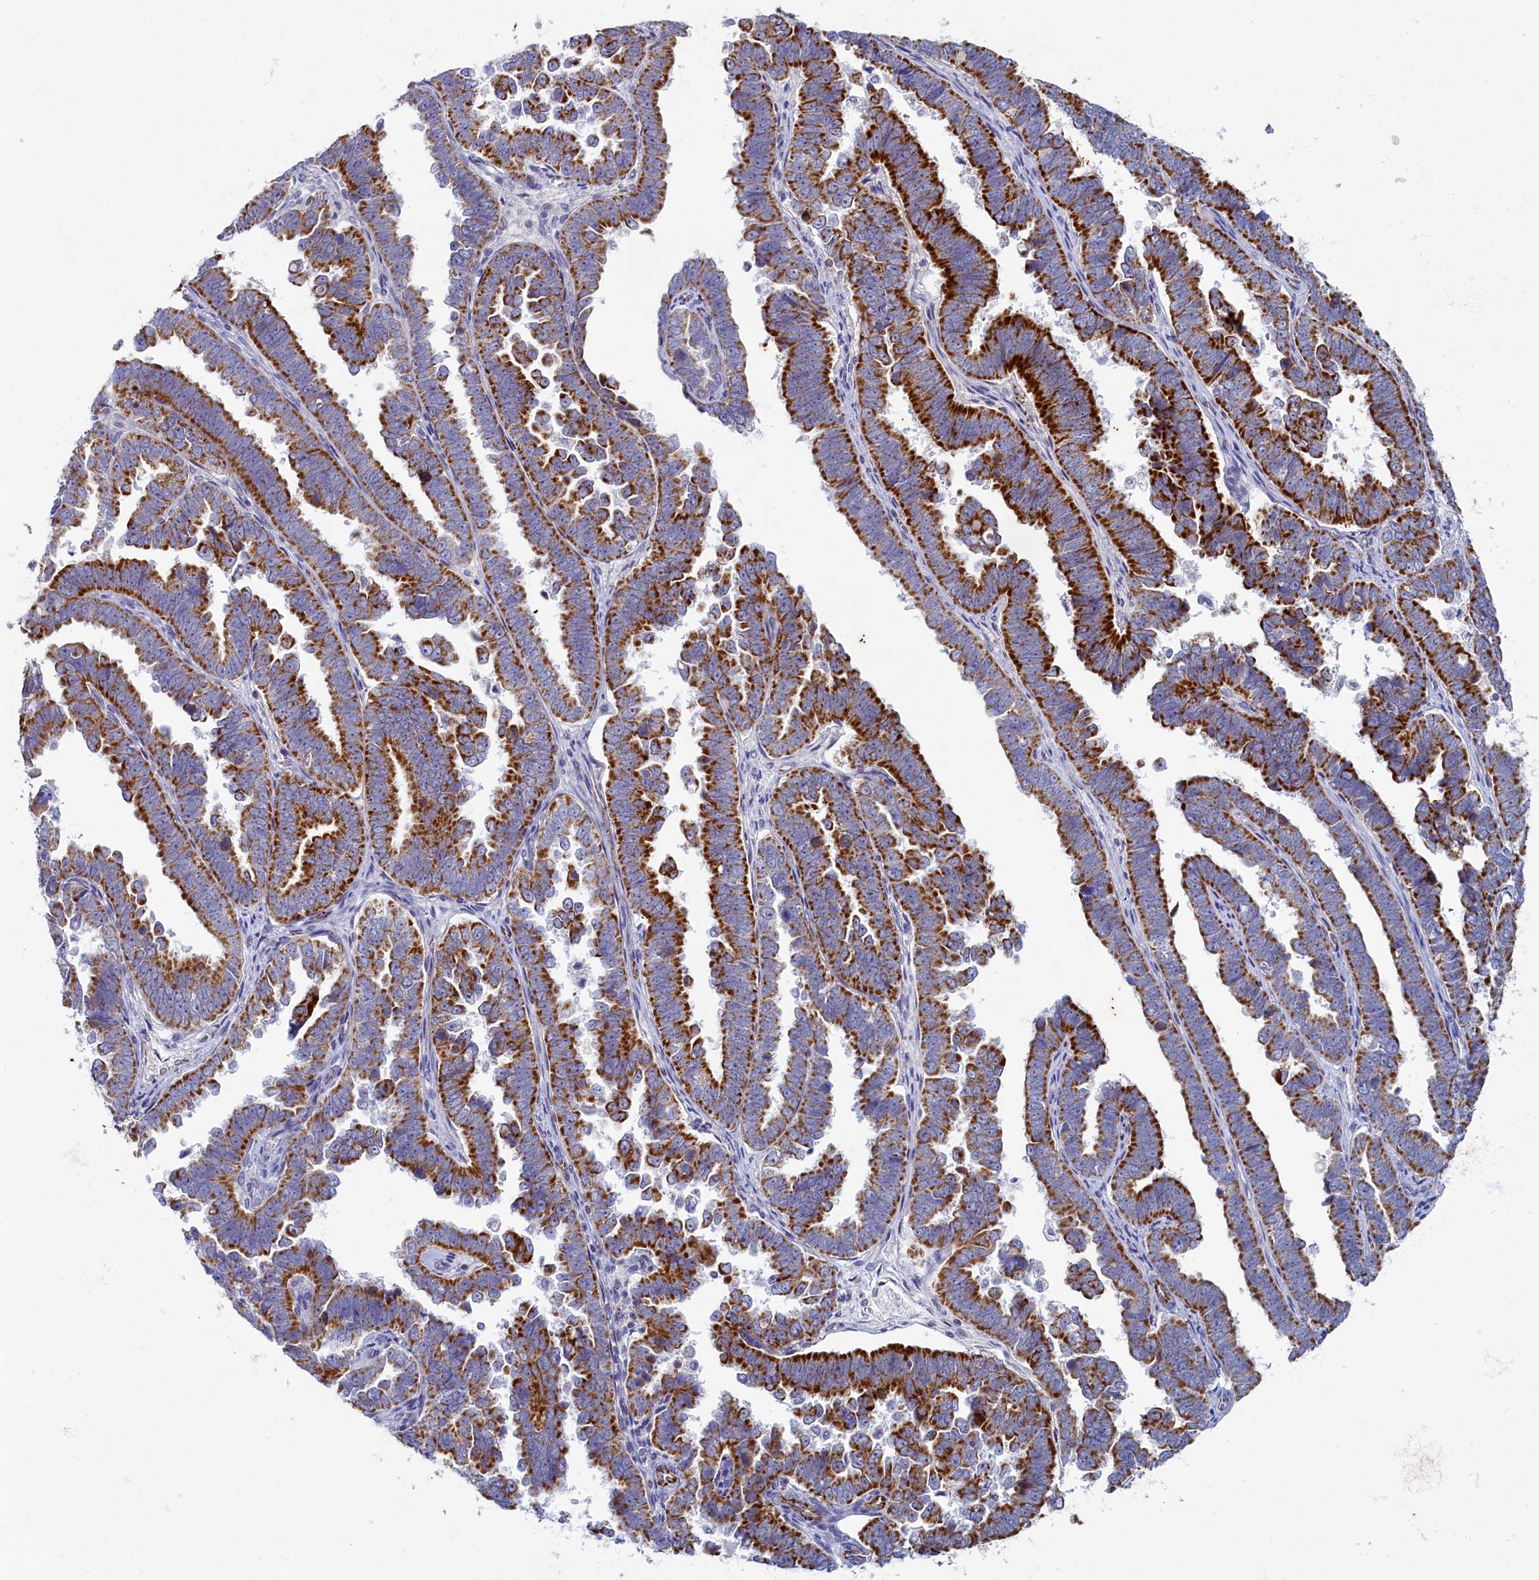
{"staining": {"intensity": "strong", "quantity": ">75%", "location": "cytoplasmic/membranous"}, "tissue": "endometrial cancer", "cell_type": "Tumor cells", "image_type": "cancer", "snomed": [{"axis": "morphology", "description": "Adenocarcinoma, NOS"}, {"axis": "topography", "description": "Endometrium"}], "caption": "Strong cytoplasmic/membranous positivity for a protein is identified in approximately >75% of tumor cells of endometrial cancer (adenocarcinoma) using immunohistochemistry (IHC).", "gene": "OCIAD2", "patient": {"sex": "female", "age": 75}}